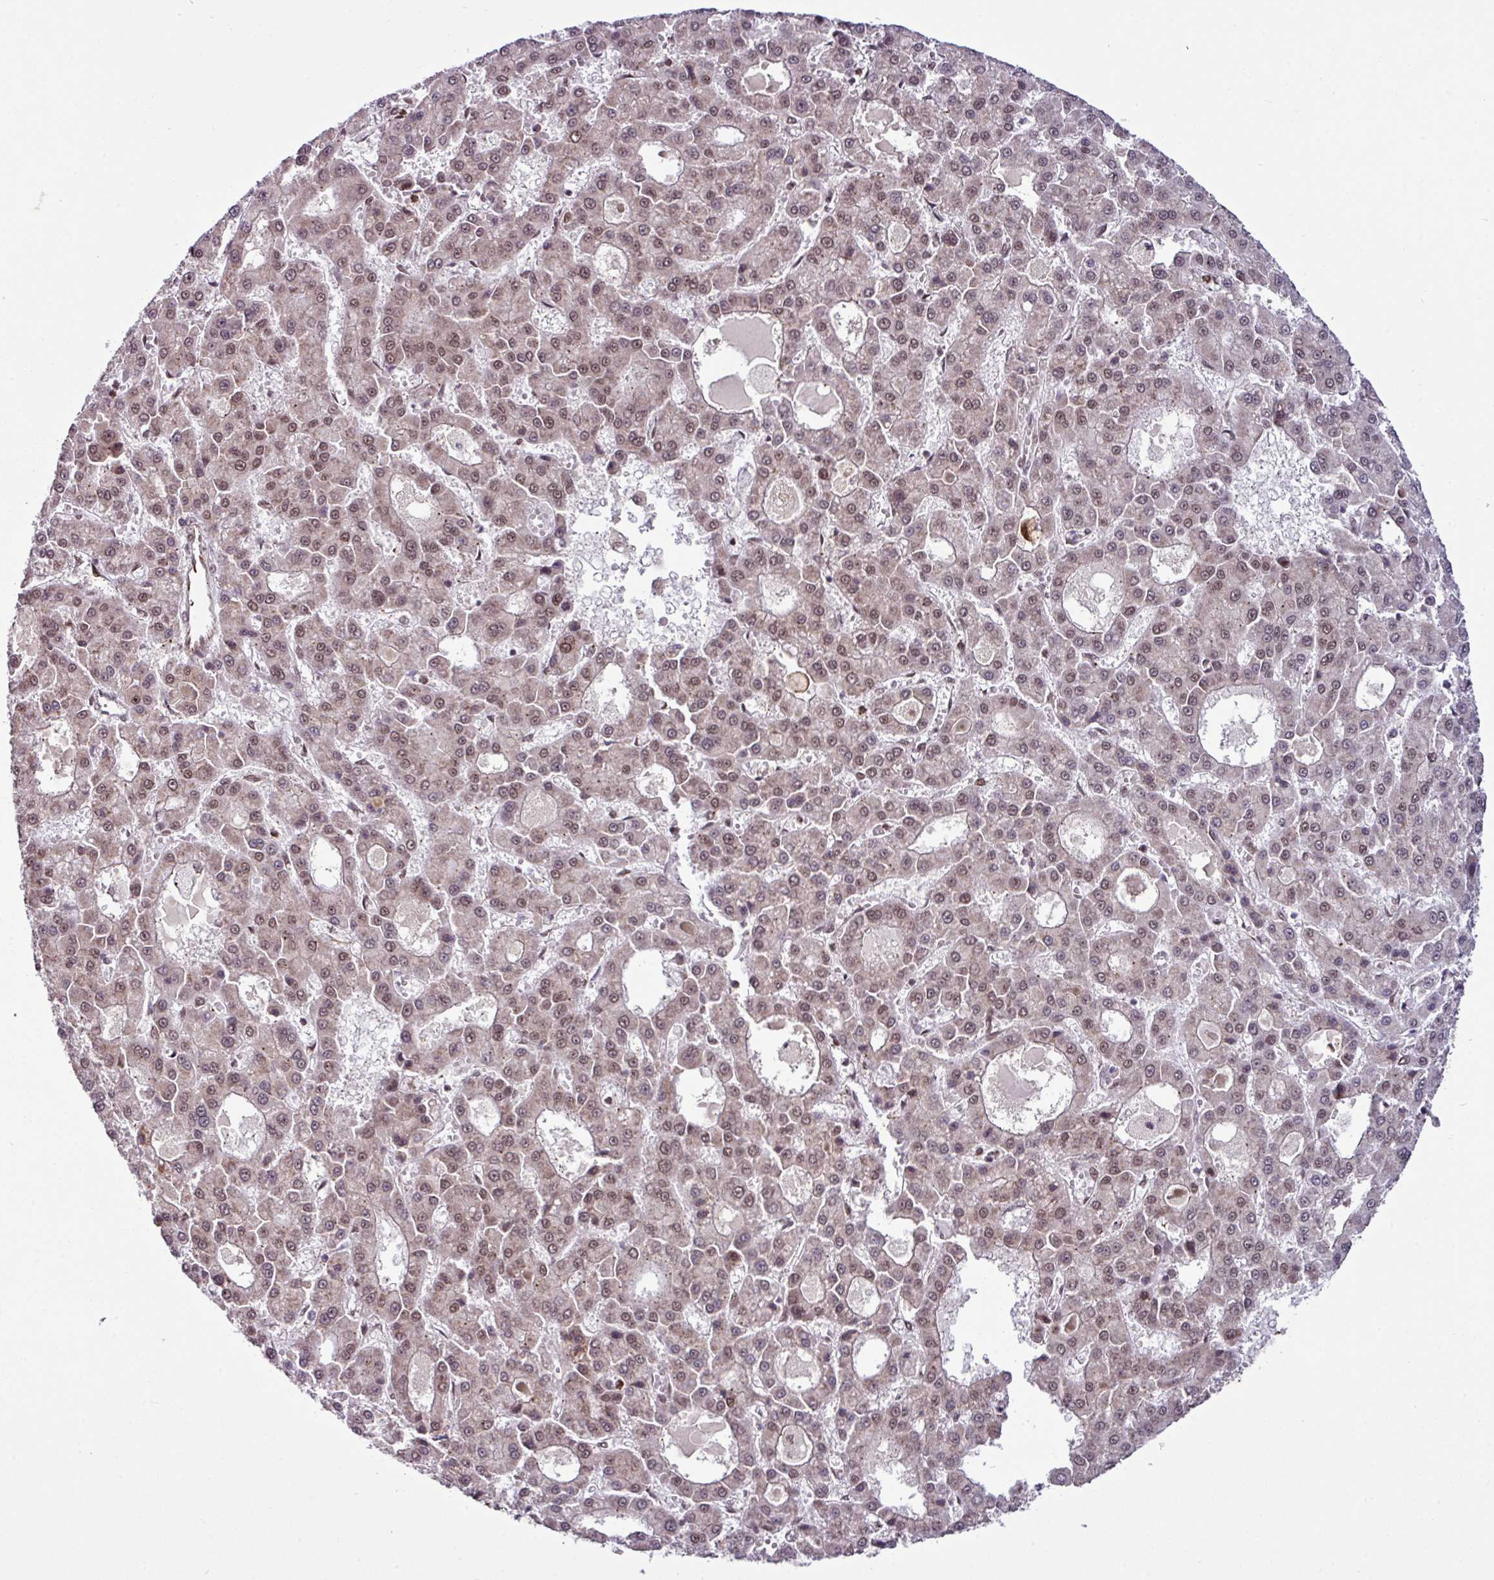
{"staining": {"intensity": "moderate", "quantity": "25%-75%", "location": "nuclear"}, "tissue": "liver cancer", "cell_type": "Tumor cells", "image_type": "cancer", "snomed": [{"axis": "morphology", "description": "Carcinoma, Hepatocellular, NOS"}, {"axis": "topography", "description": "Liver"}], "caption": "This is an image of immunohistochemistry (IHC) staining of liver cancer, which shows moderate staining in the nuclear of tumor cells.", "gene": "MORF4L2", "patient": {"sex": "male", "age": 70}}